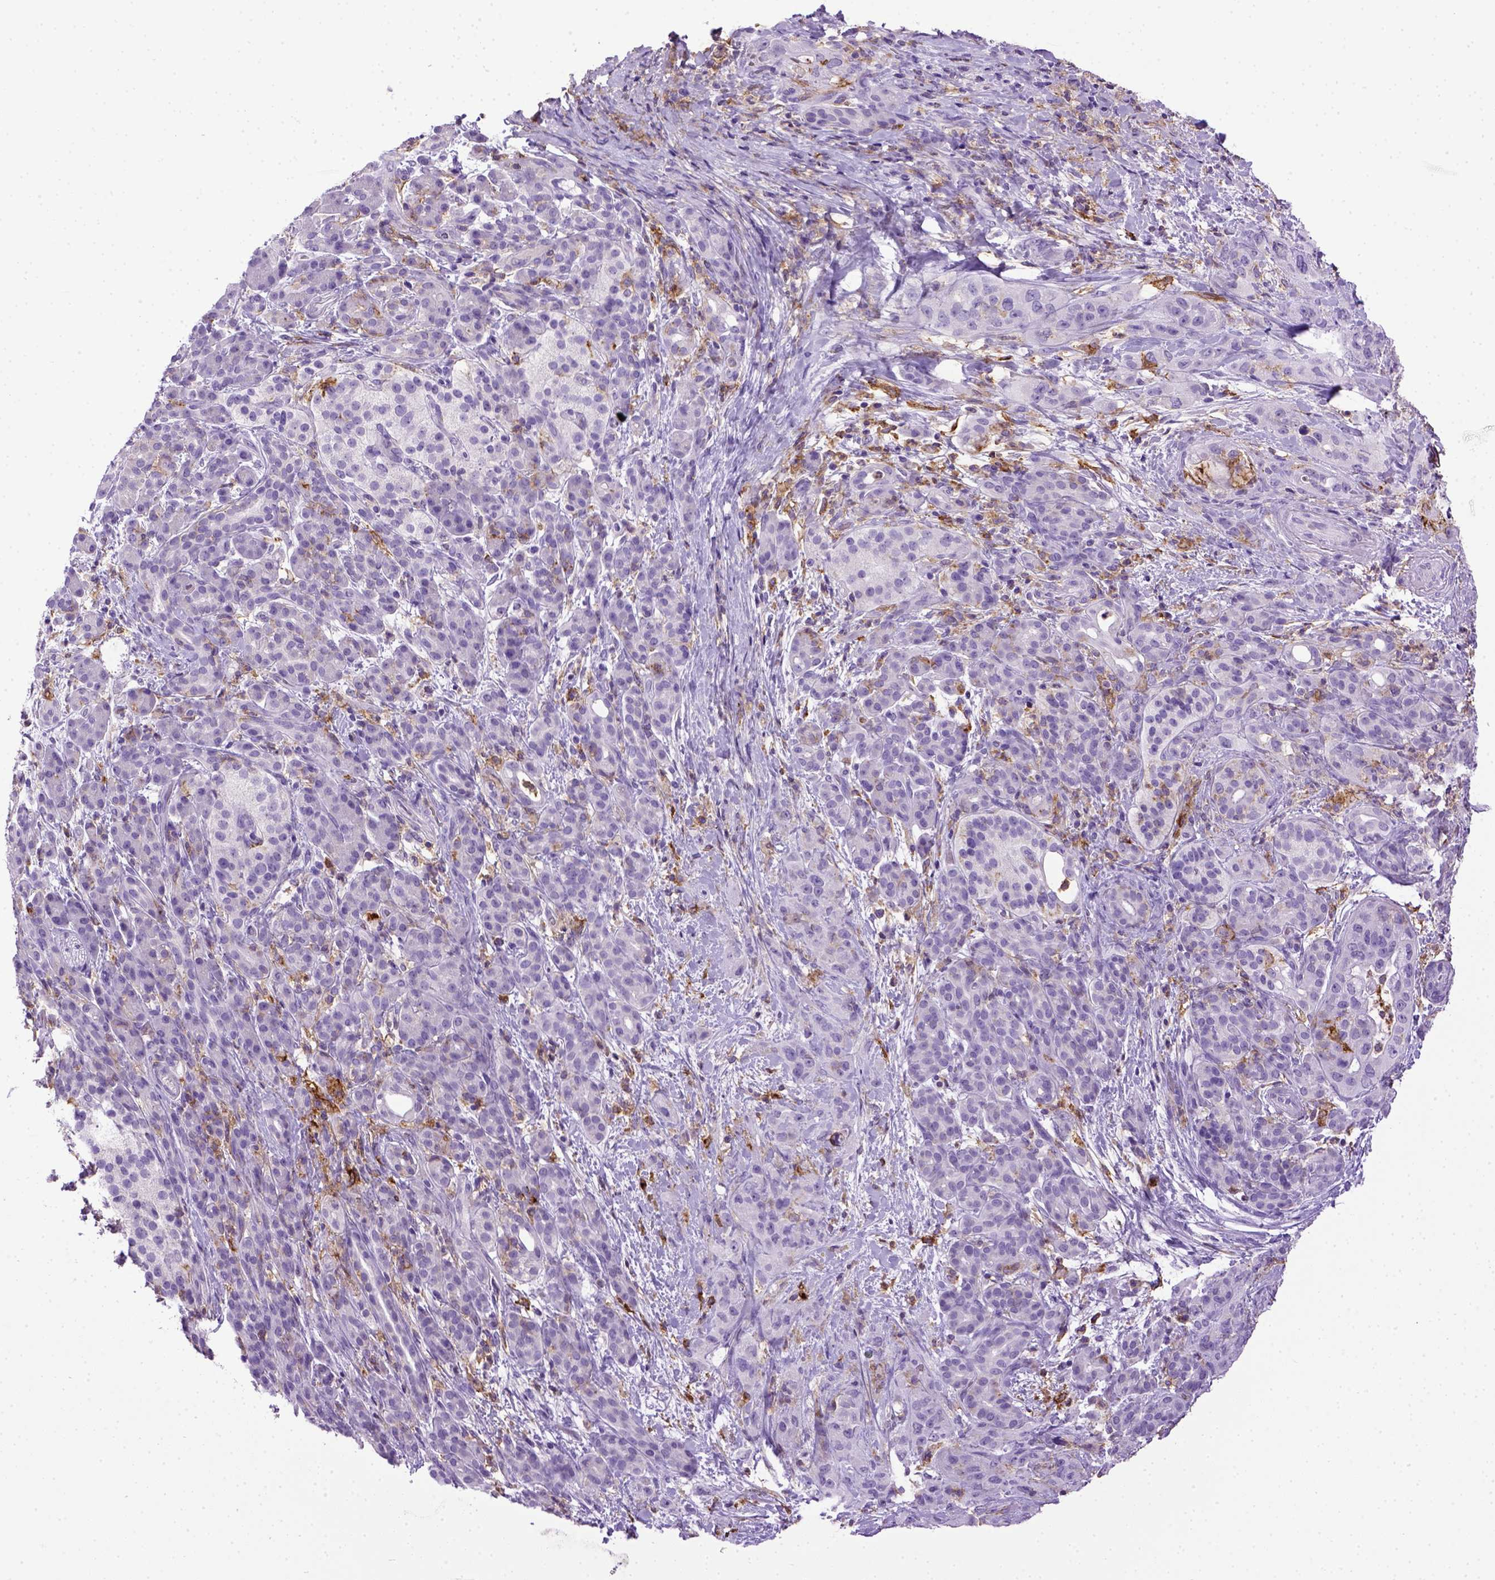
{"staining": {"intensity": "negative", "quantity": "none", "location": "none"}, "tissue": "pancreatic cancer", "cell_type": "Tumor cells", "image_type": "cancer", "snomed": [{"axis": "morphology", "description": "Adenocarcinoma, NOS"}, {"axis": "topography", "description": "Pancreas"}], "caption": "Tumor cells show no significant protein staining in pancreatic adenocarcinoma.", "gene": "ITGAX", "patient": {"sex": "male", "age": 44}}